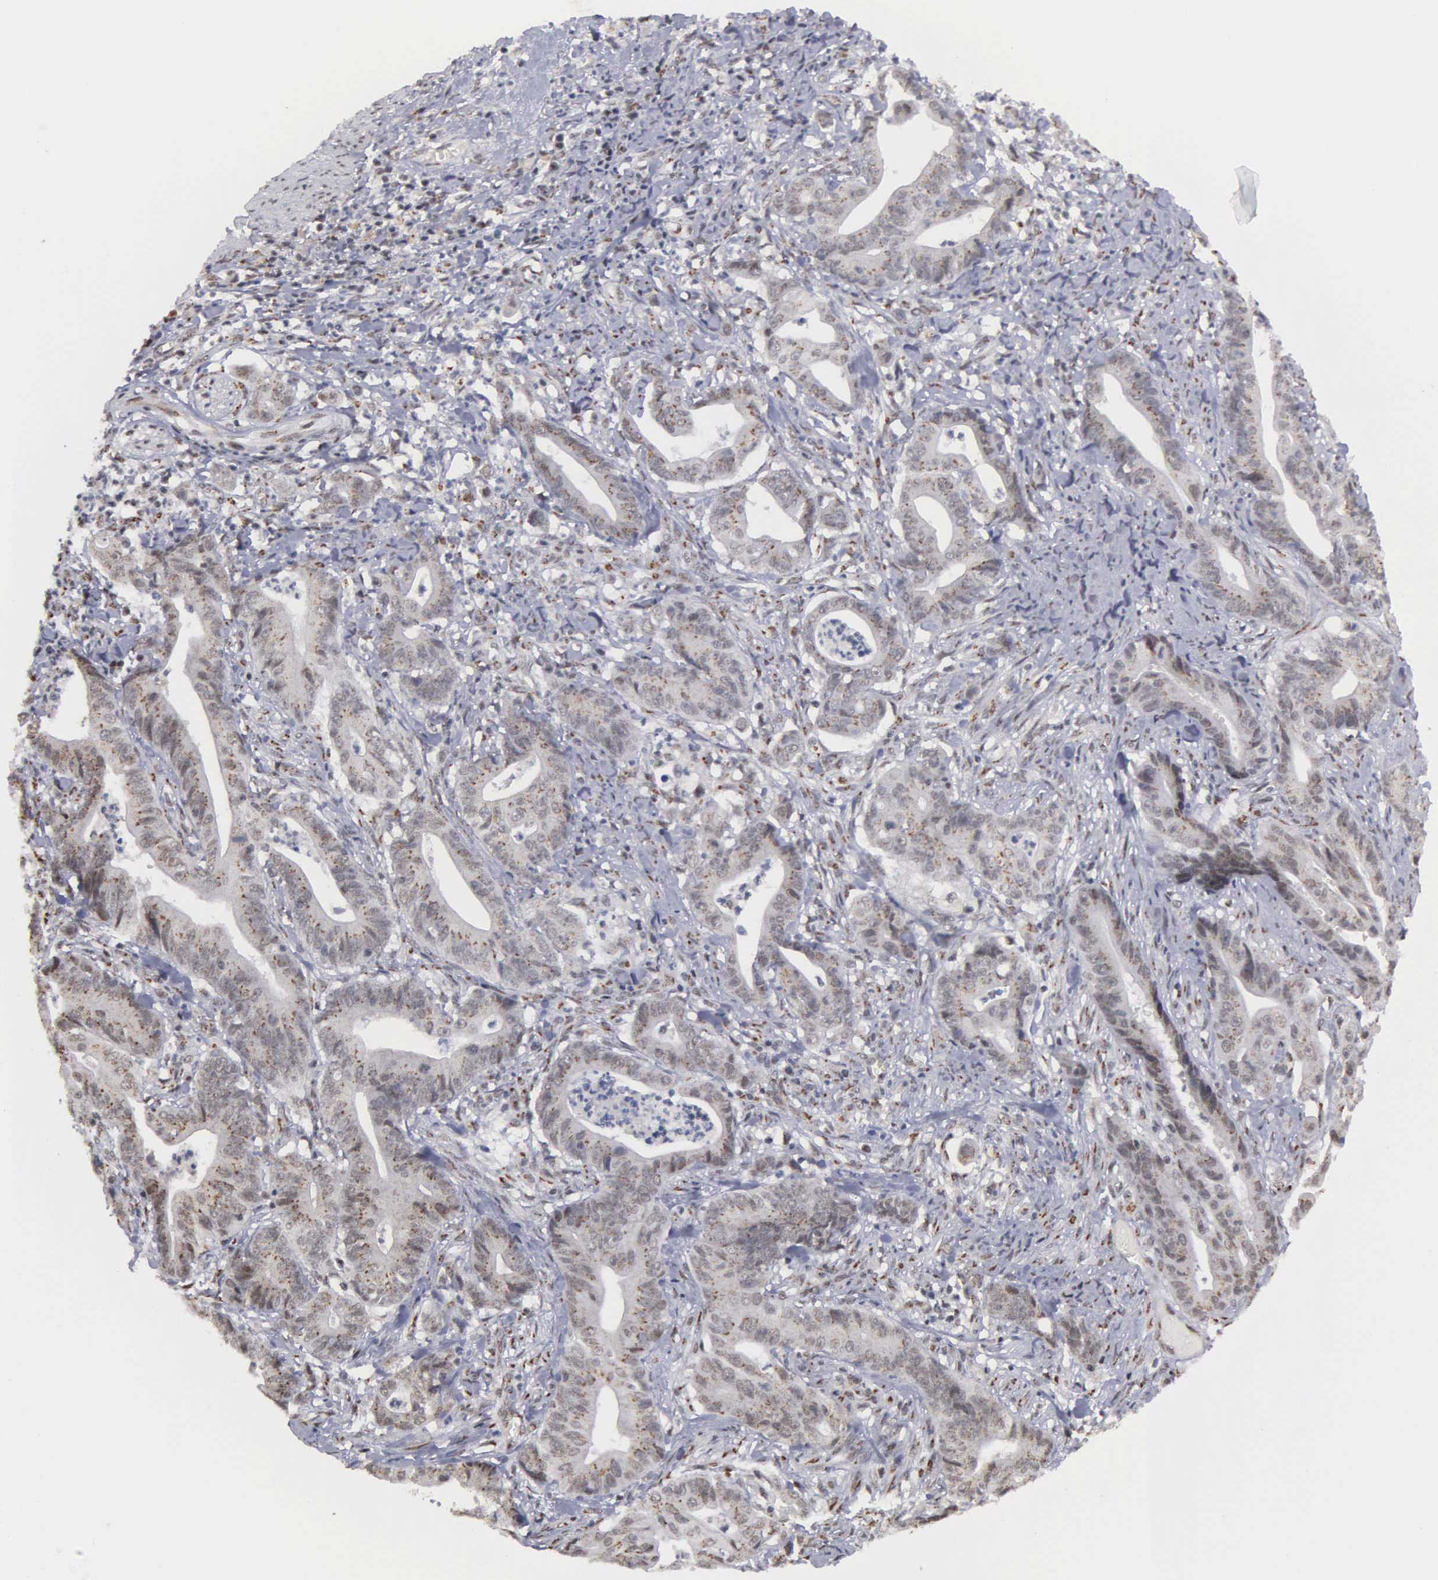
{"staining": {"intensity": "weak", "quantity": "25%-75%", "location": "cytoplasmic/membranous,nuclear"}, "tissue": "stomach cancer", "cell_type": "Tumor cells", "image_type": "cancer", "snomed": [{"axis": "morphology", "description": "Adenocarcinoma, NOS"}, {"axis": "topography", "description": "Stomach, lower"}], "caption": "High-magnification brightfield microscopy of stomach adenocarcinoma stained with DAB (3,3'-diaminobenzidine) (brown) and counterstained with hematoxylin (blue). tumor cells exhibit weak cytoplasmic/membranous and nuclear staining is appreciated in approximately25%-75% of cells.", "gene": "GTF2A1", "patient": {"sex": "female", "age": 86}}